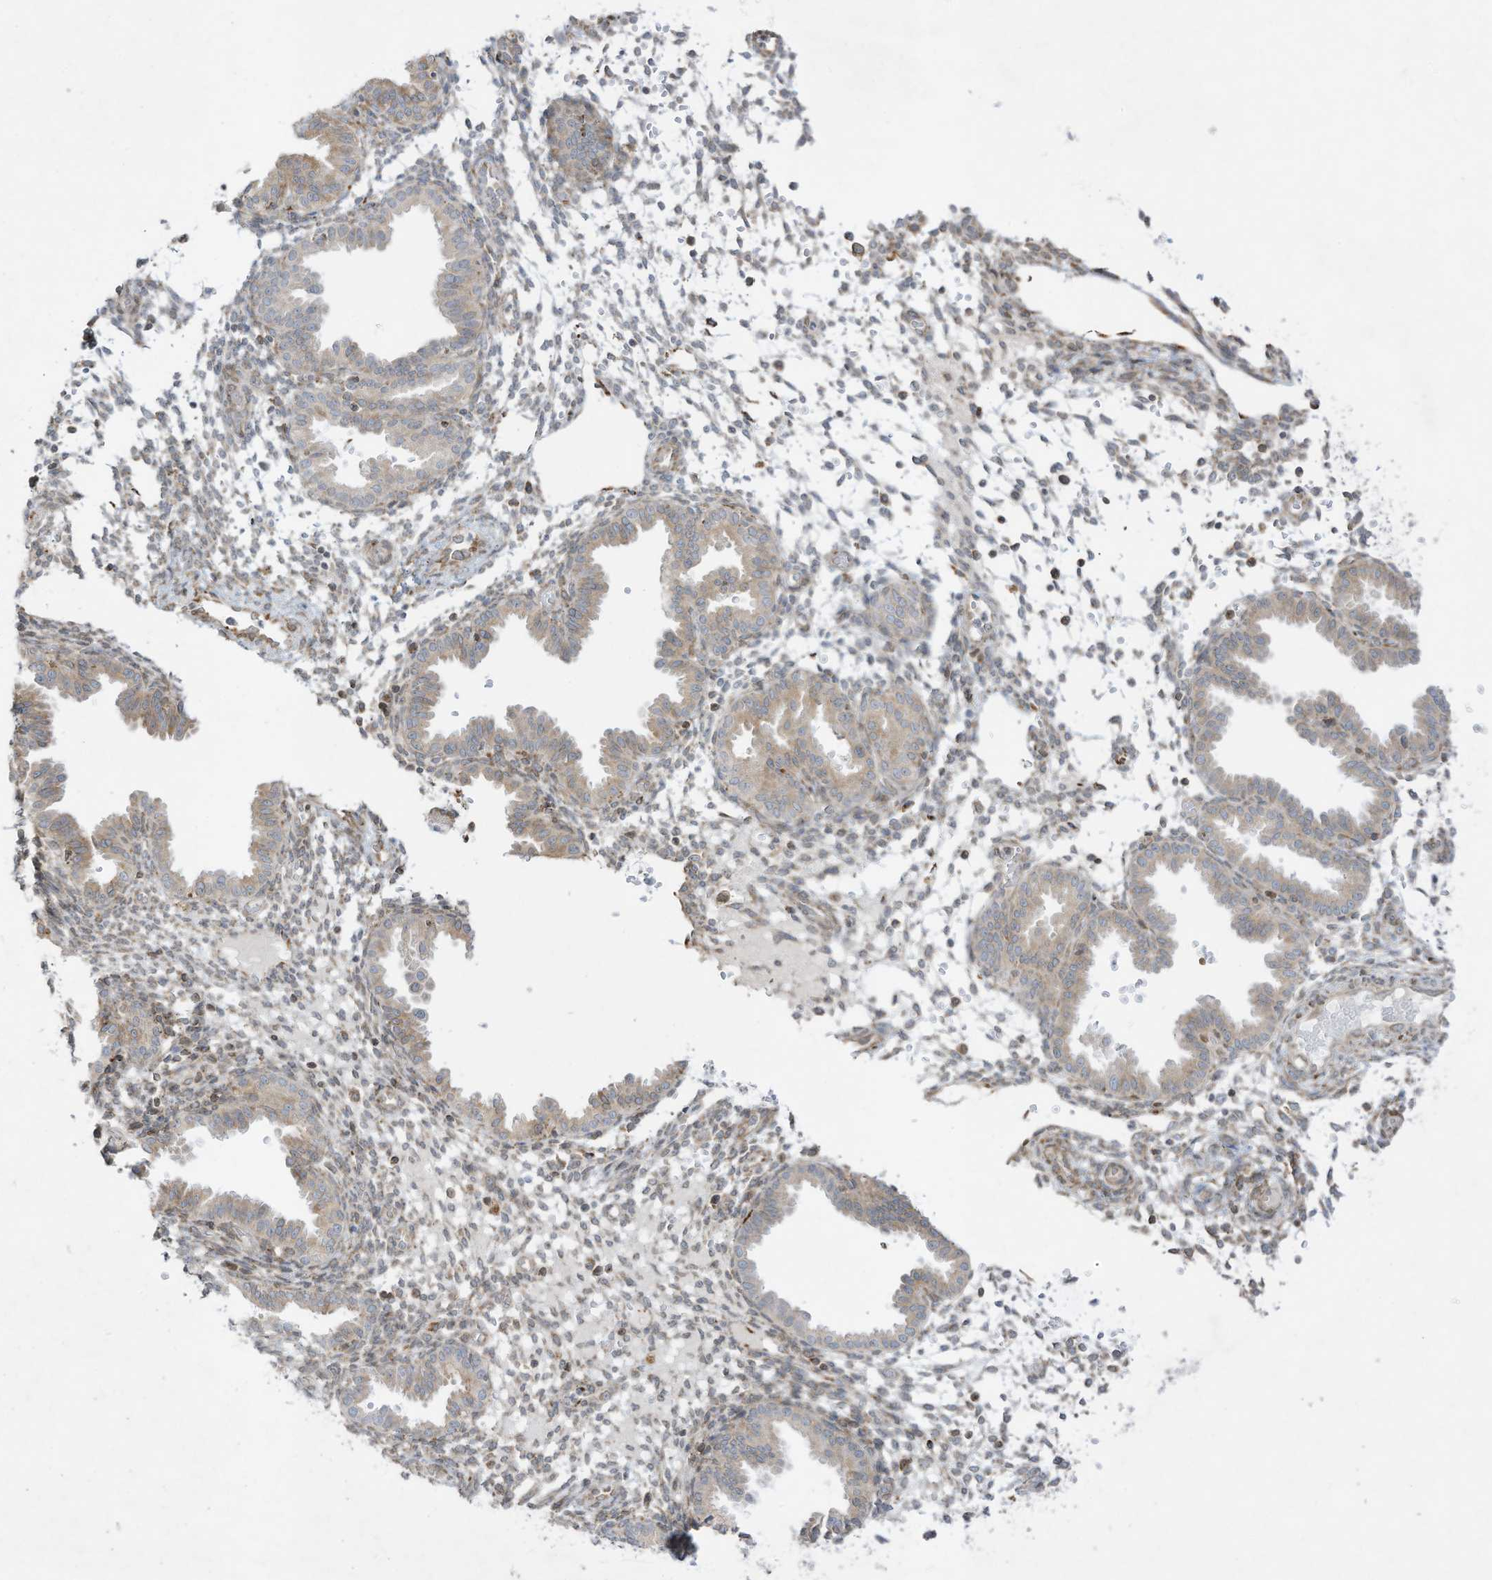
{"staining": {"intensity": "weak", "quantity": "<25%", "location": "cytoplasmic/membranous"}, "tissue": "endometrium", "cell_type": "Cells in endometrial stroma", "image_type": "normal", "snomed": [{"axis": "morphology", "description": "Normal tissue, NOS"}, {"axis": "topography", "description": "Endometrium"}], "caption": "Endometrium stained for a protein using immunohistochemistry (IHC) demonstrates no expression cells in endometrial stroma.", "gene": "PTK6", "patient": {"sex": "female", "age": 33}}